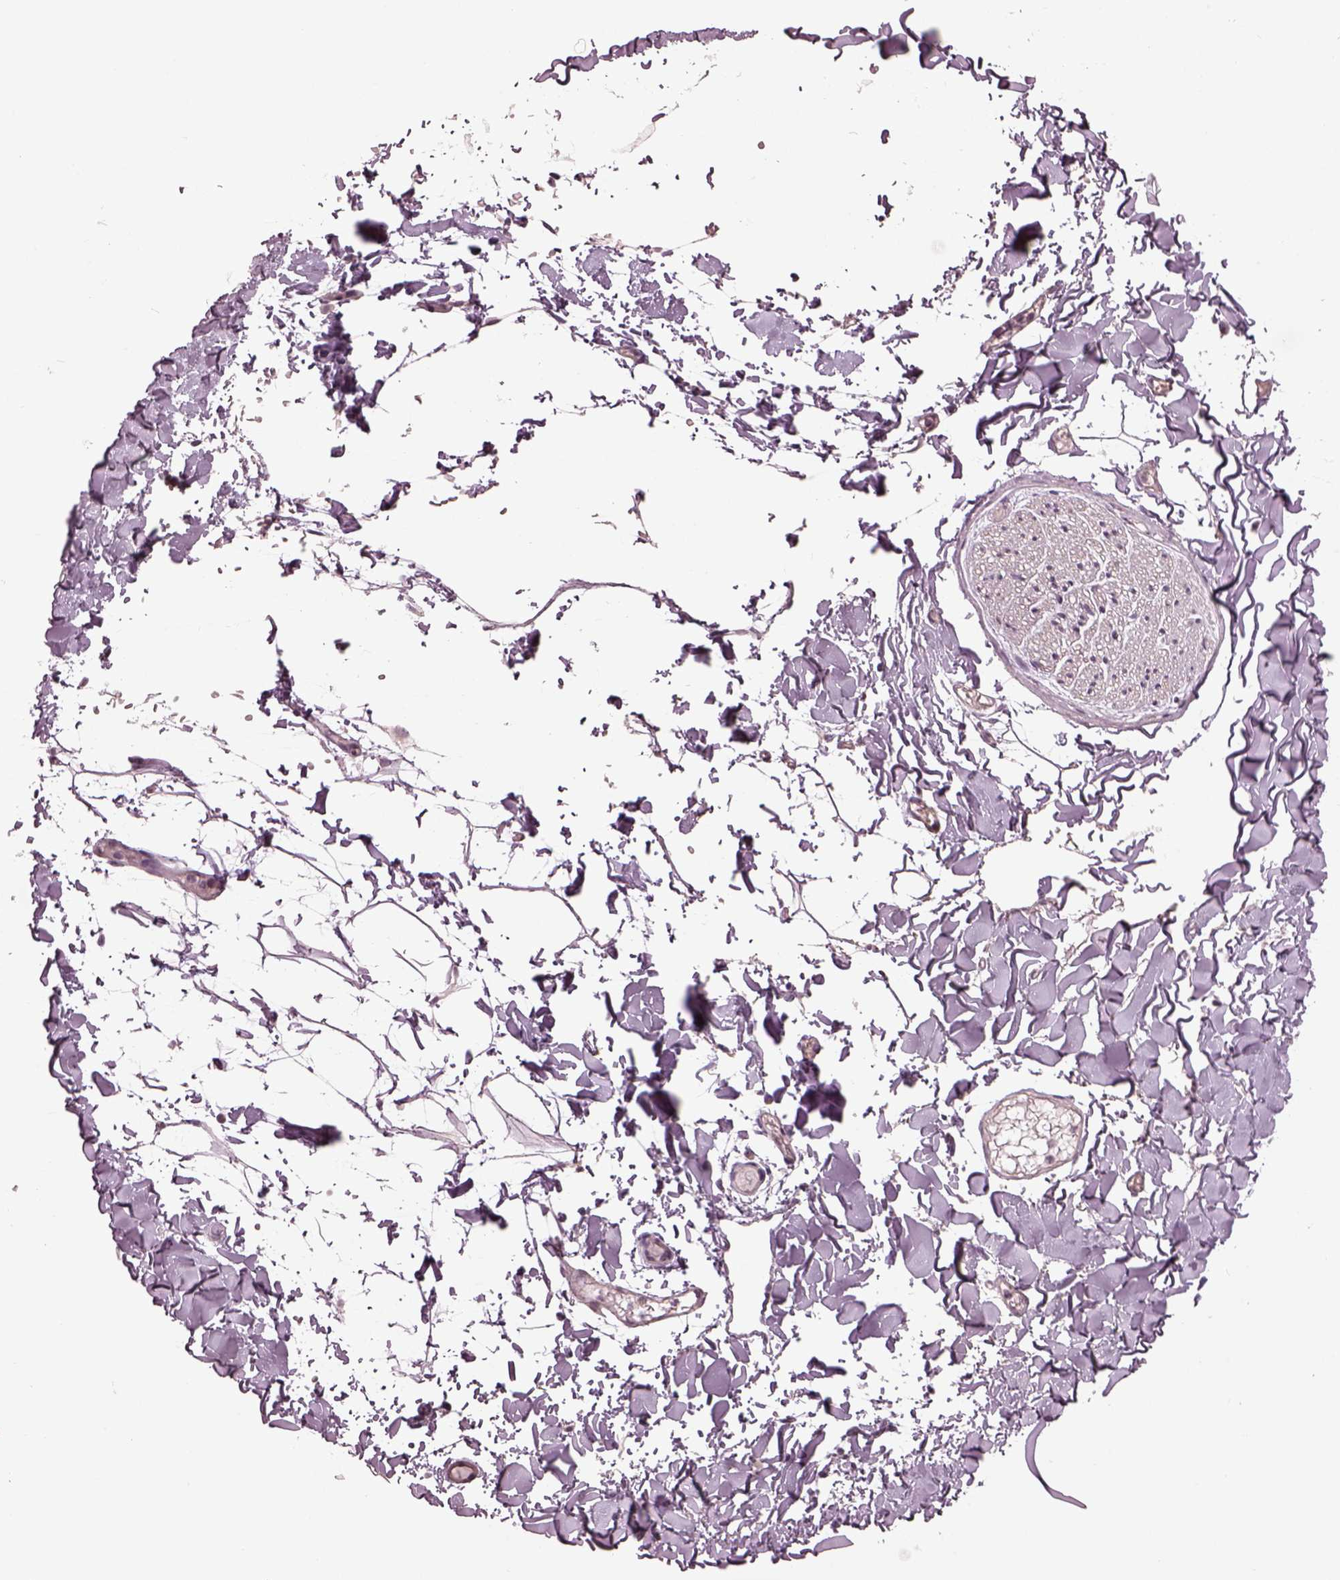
{"staining": {"intensity": "negative", "quantity": "none", "location": "none"}, "tissue": "adipose tissue", "cell_type": "Adipocytes", "image_type": "normal", "snomed": [{"axis": "morphology", "description": "Normal tissue, NOS"}, {"axis": "topography", "description": "Gallbladder"}, {"axis": "topography", "description": "Peripheral nerve tissue"}], "caption": "High magnification brightfield microscopy of benign adipose tissue stained with DAB (brown) and counterstained with hematoxylin (blue): adipocytes show no significant staining. Nuclei are stained in blue.", "gene": "GAL", "patient": {"sex": "female", "age": 45}}